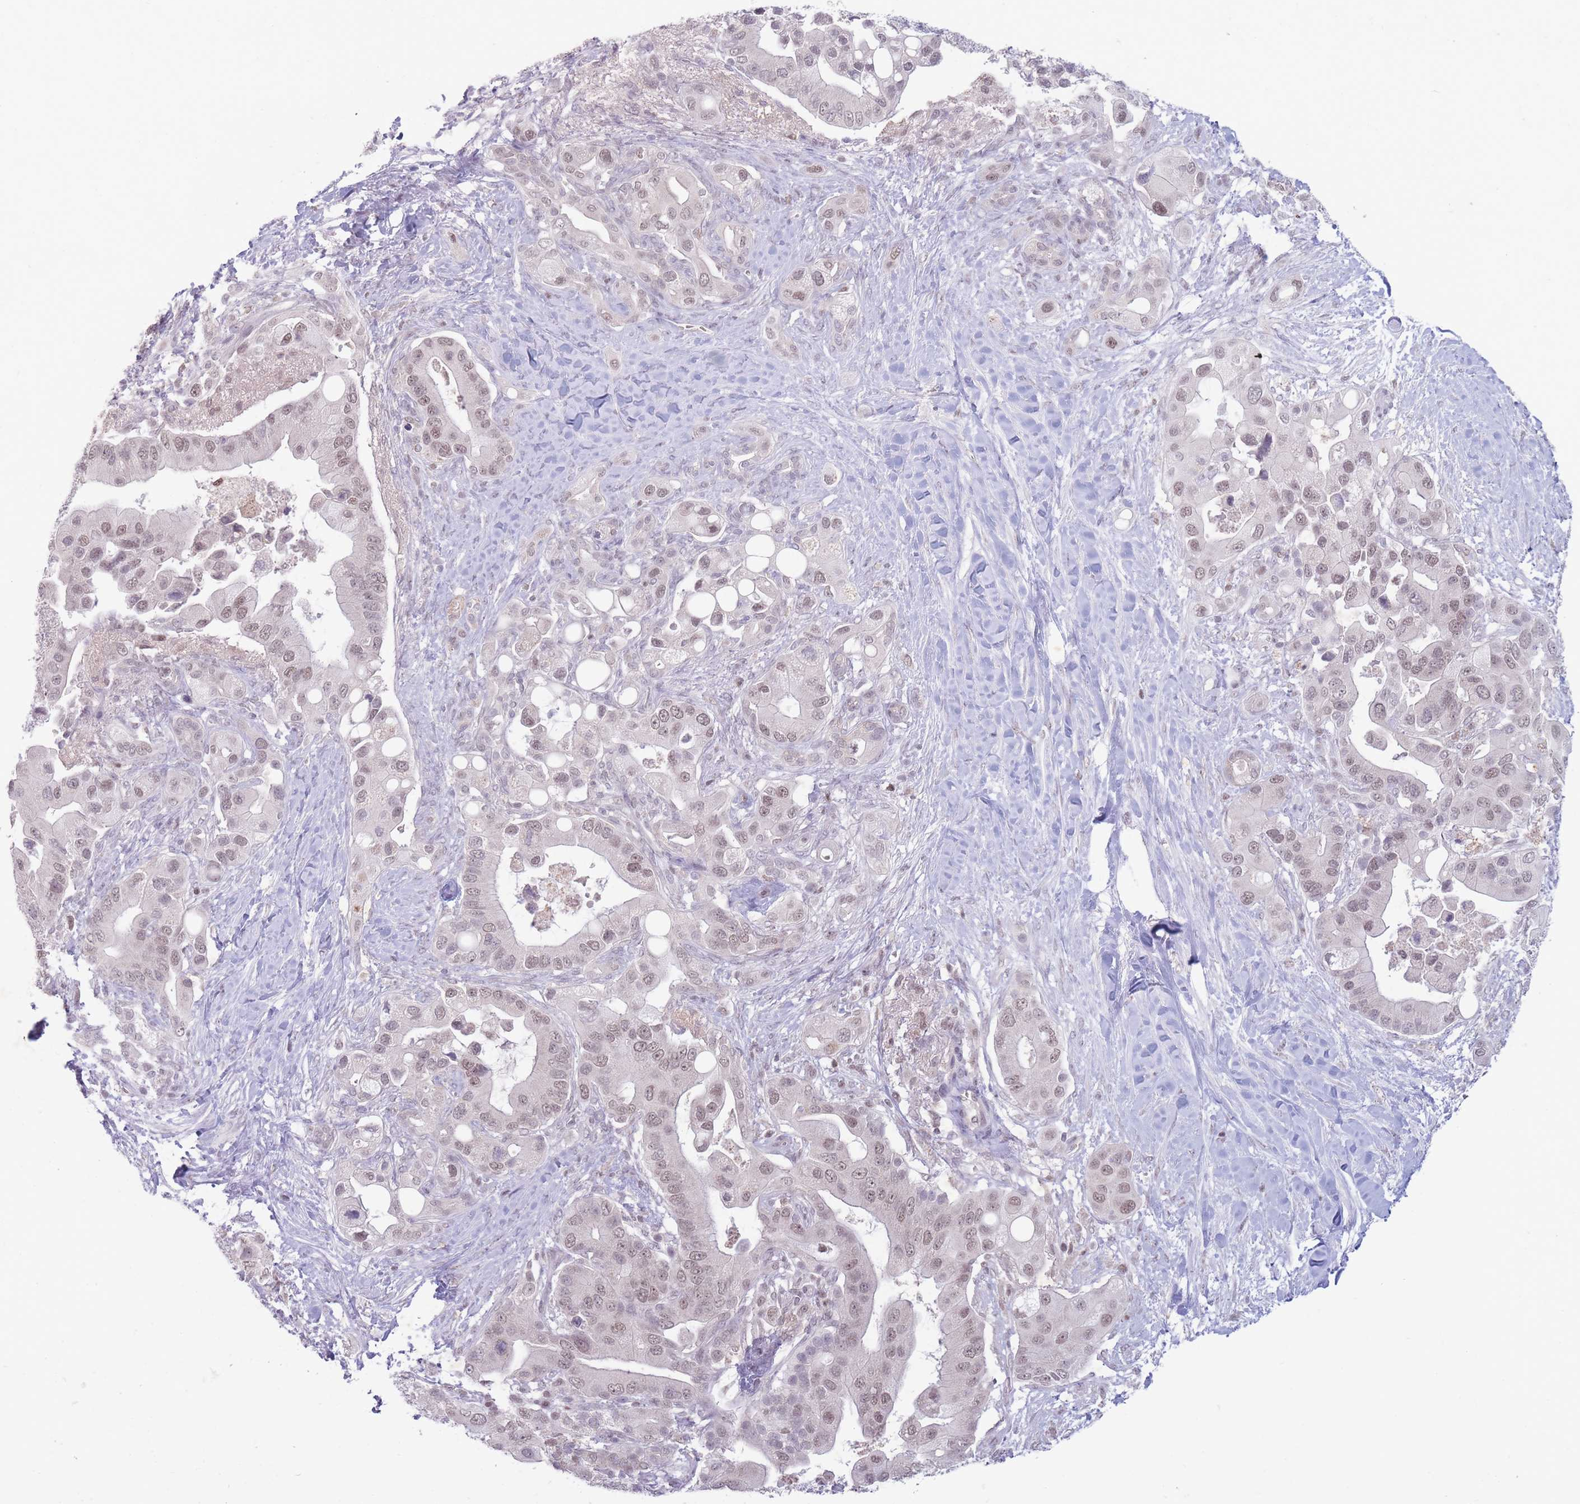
{"staining": {"intensity": "weak", "quantity": "25%-75%", "location": "nuclear"}, "tissue": "pancreatic cancer", "cell_type": "Tumor cells", "image_type": "cancer", "snomed": [{"axis": "morphology", "description": "Adenocarcinoma, NOS"}, {"axis": "topography", "description": "Pancreas"}], "caption": "The histopathology image displays immunohistochemical staining of pancreatic cancer (adenocarcinoma). There is weak nuclear expression is seen in approximately 25%-75% of tumor cells.", "gene": "ARID3B", "patient": {"sex": "male", "age": 57}}